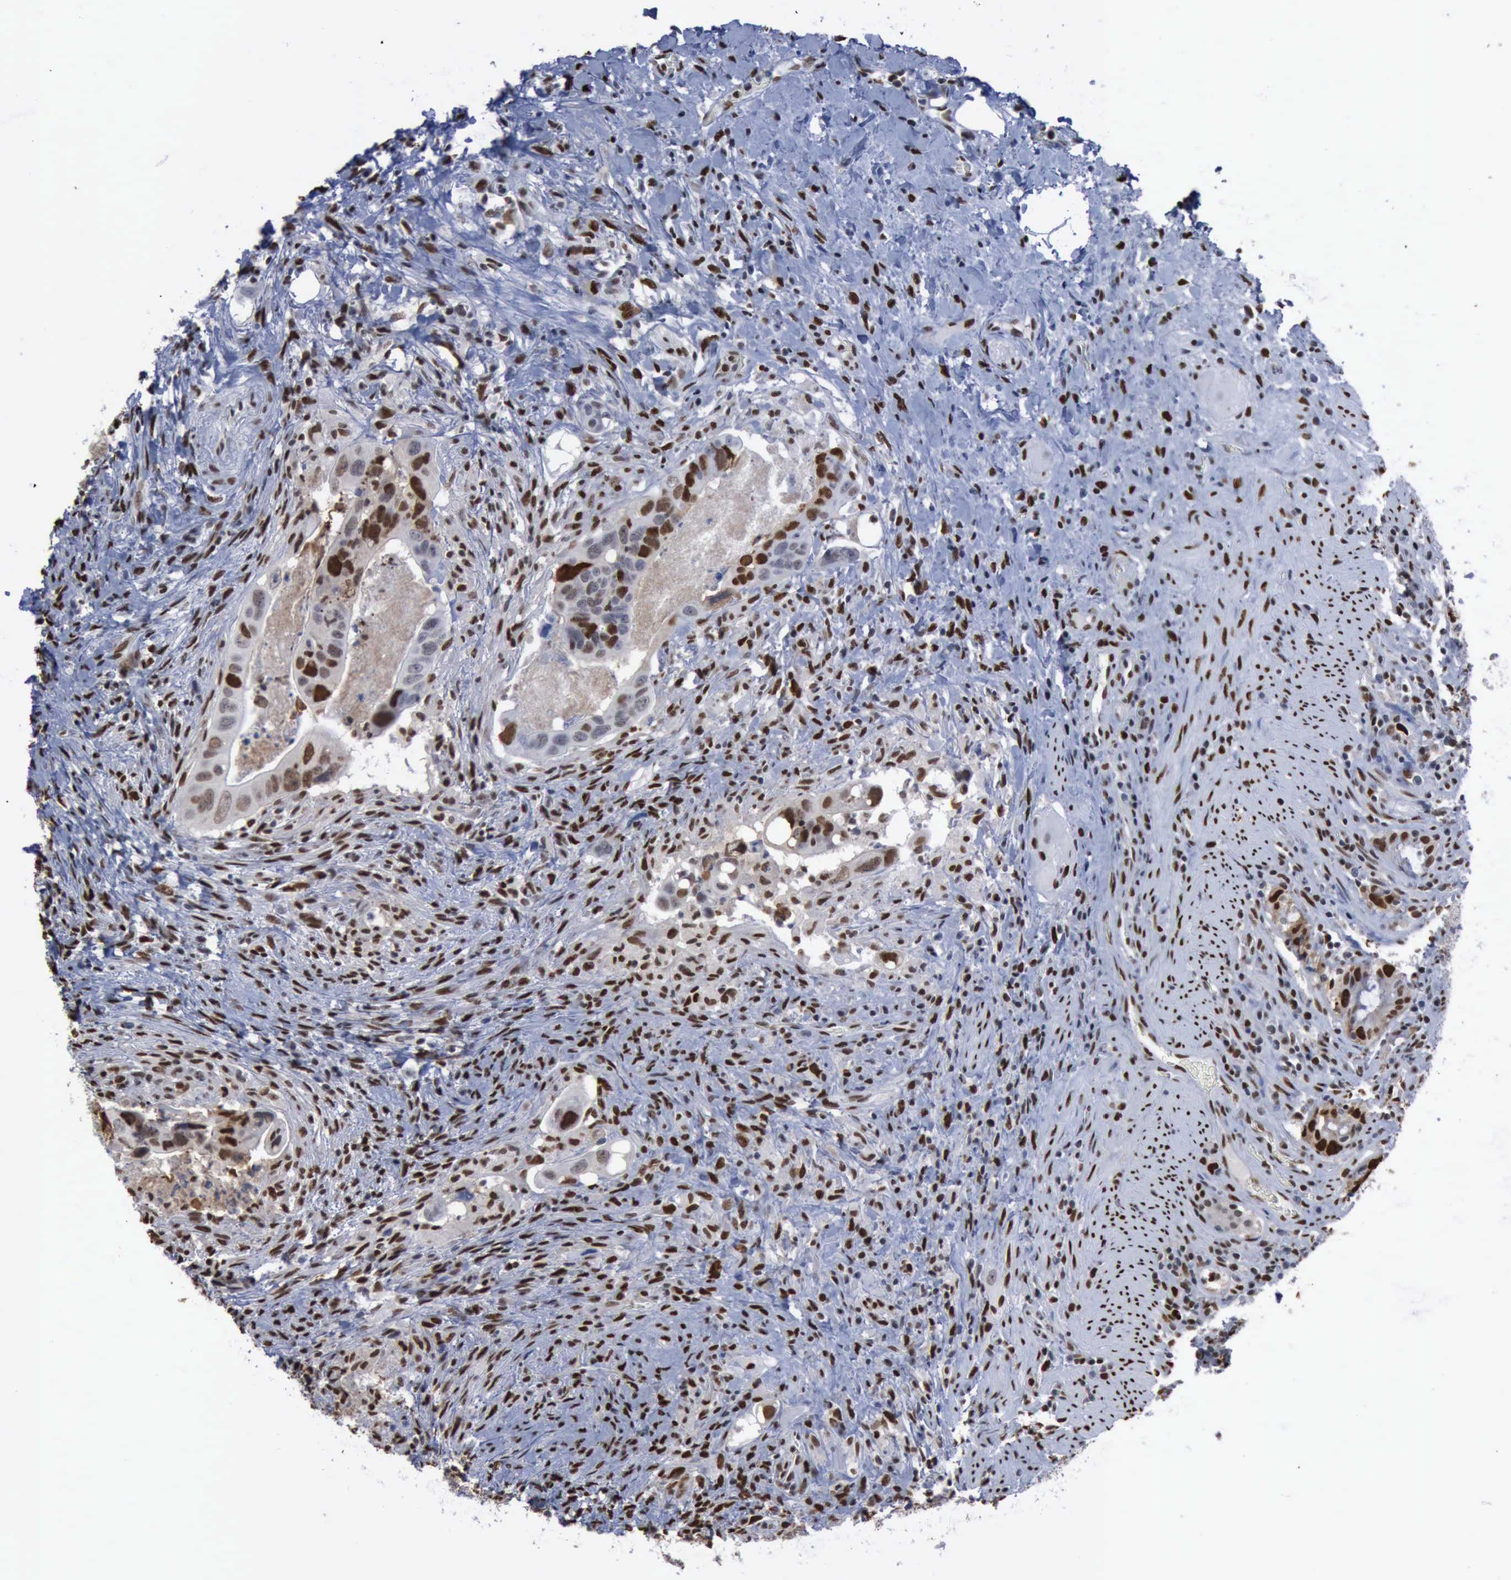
{"staining": {"intensity": "moderate", "quantity": ">75%", "location": "nuclear"}, "tissue": "colorectal cancer", "cell_type": "Tumor cells", "image_type": "cancer", "snomed": [{"axis": "morphology", "description": "Adenocarcinoma, NOS"}, {"axis": "topography", "description": "Rectum"}], "caption": "Moderate nuclear expression is present in about >75% of tumor cells in colorectal cancer. (DAB IHC with brightfield microscopy, high magnification).", "gene": "PCNA", "patient": {"sex": "male", "age": 53}}